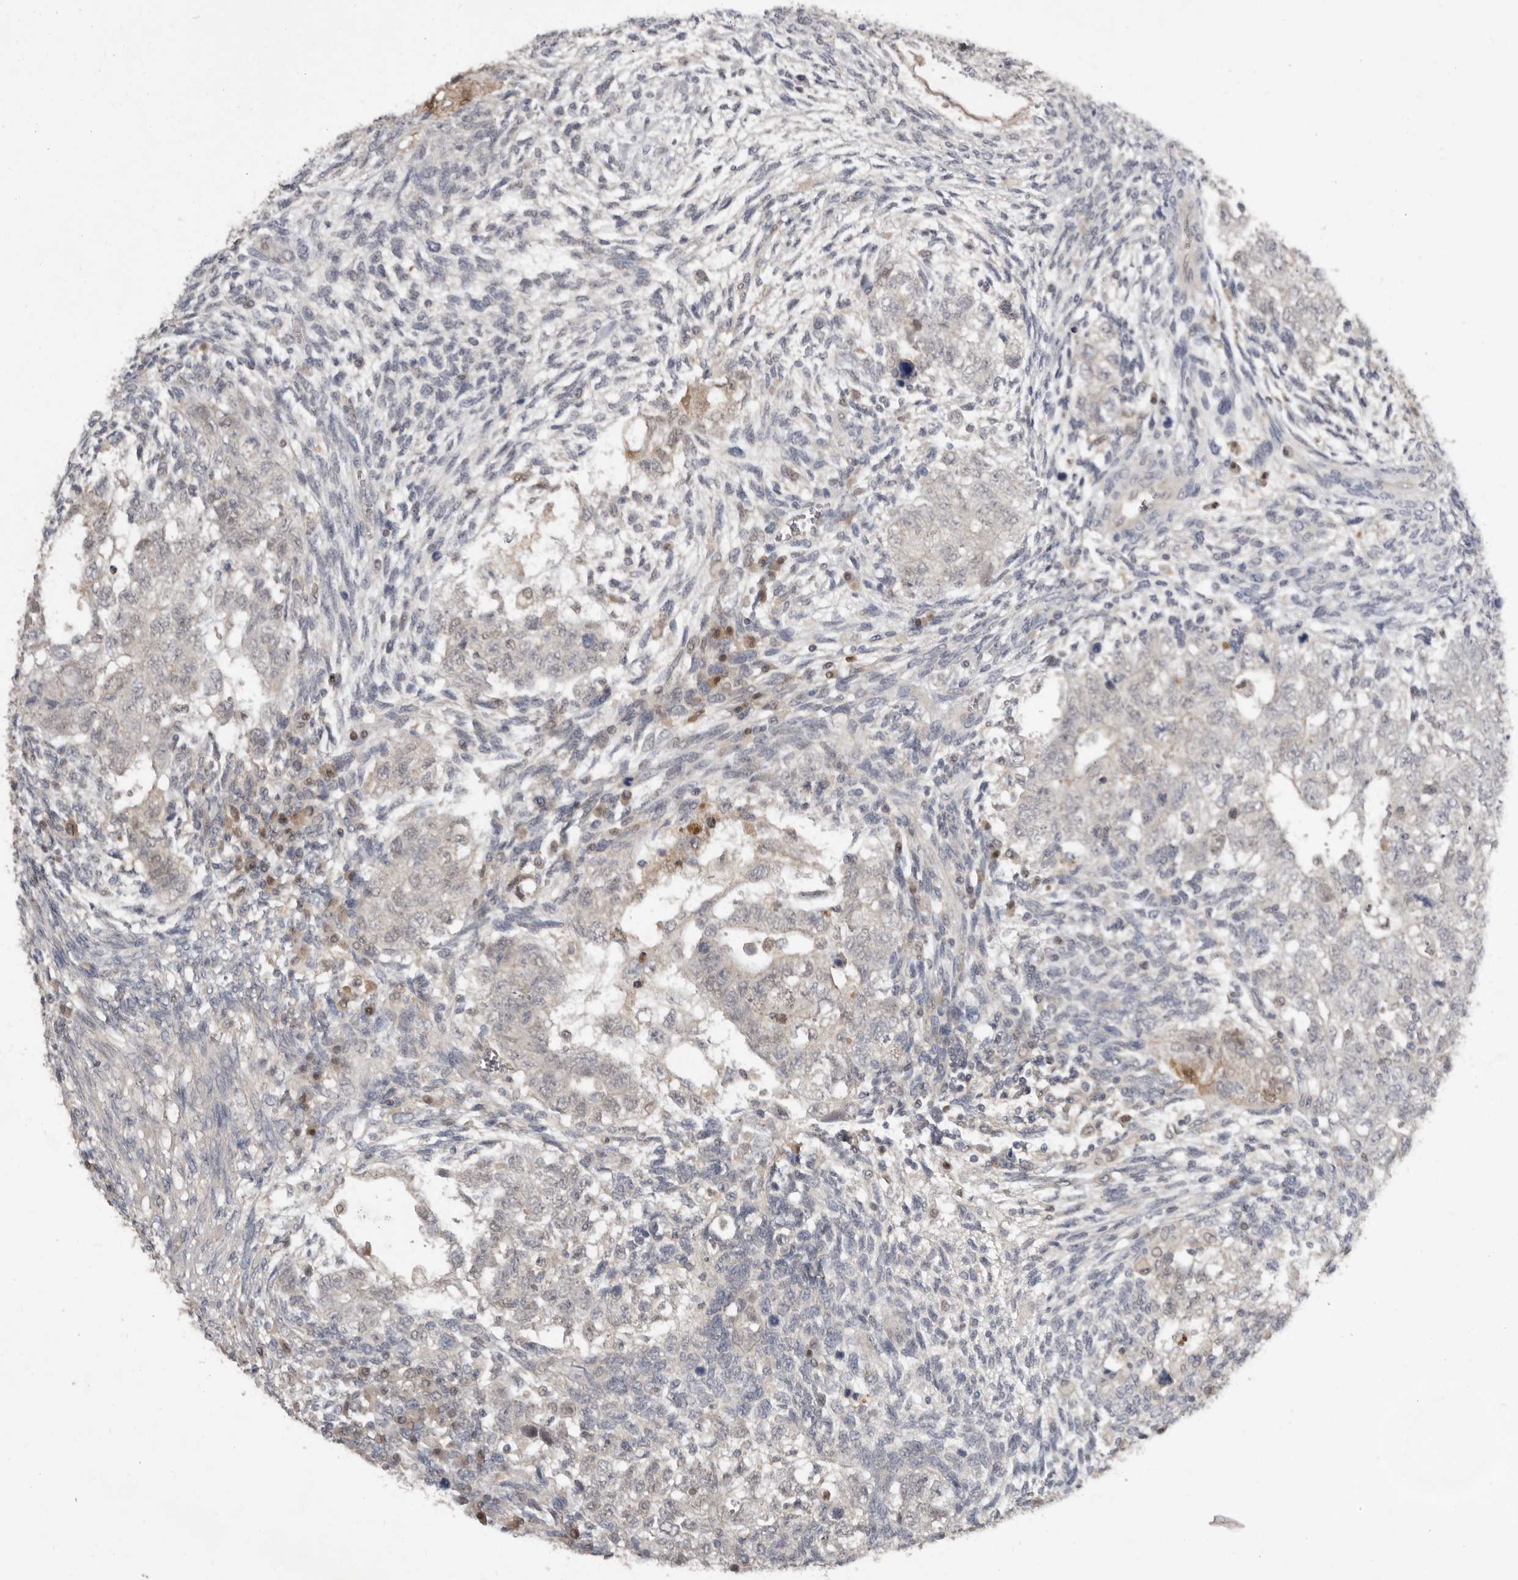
{"staining": {"intensity": "negative", "quantity": "none", "location": "none"}, "tissue": "testis cancer", "cell_type": "Tumor cells", "image_type": "cancer", "snomed": [{"axis": "morphology", "description": "Carcinoma, Embryonal, NOS"}, {"axis": "topography", "description": "Testis"}], "caption": "Immunohistochemistry of testis cancer (embryonal carcinoma) demonstrates no staining in tumor cells.", "gene": "RBKS", "patient": {"sex": "male", "age": 37}}